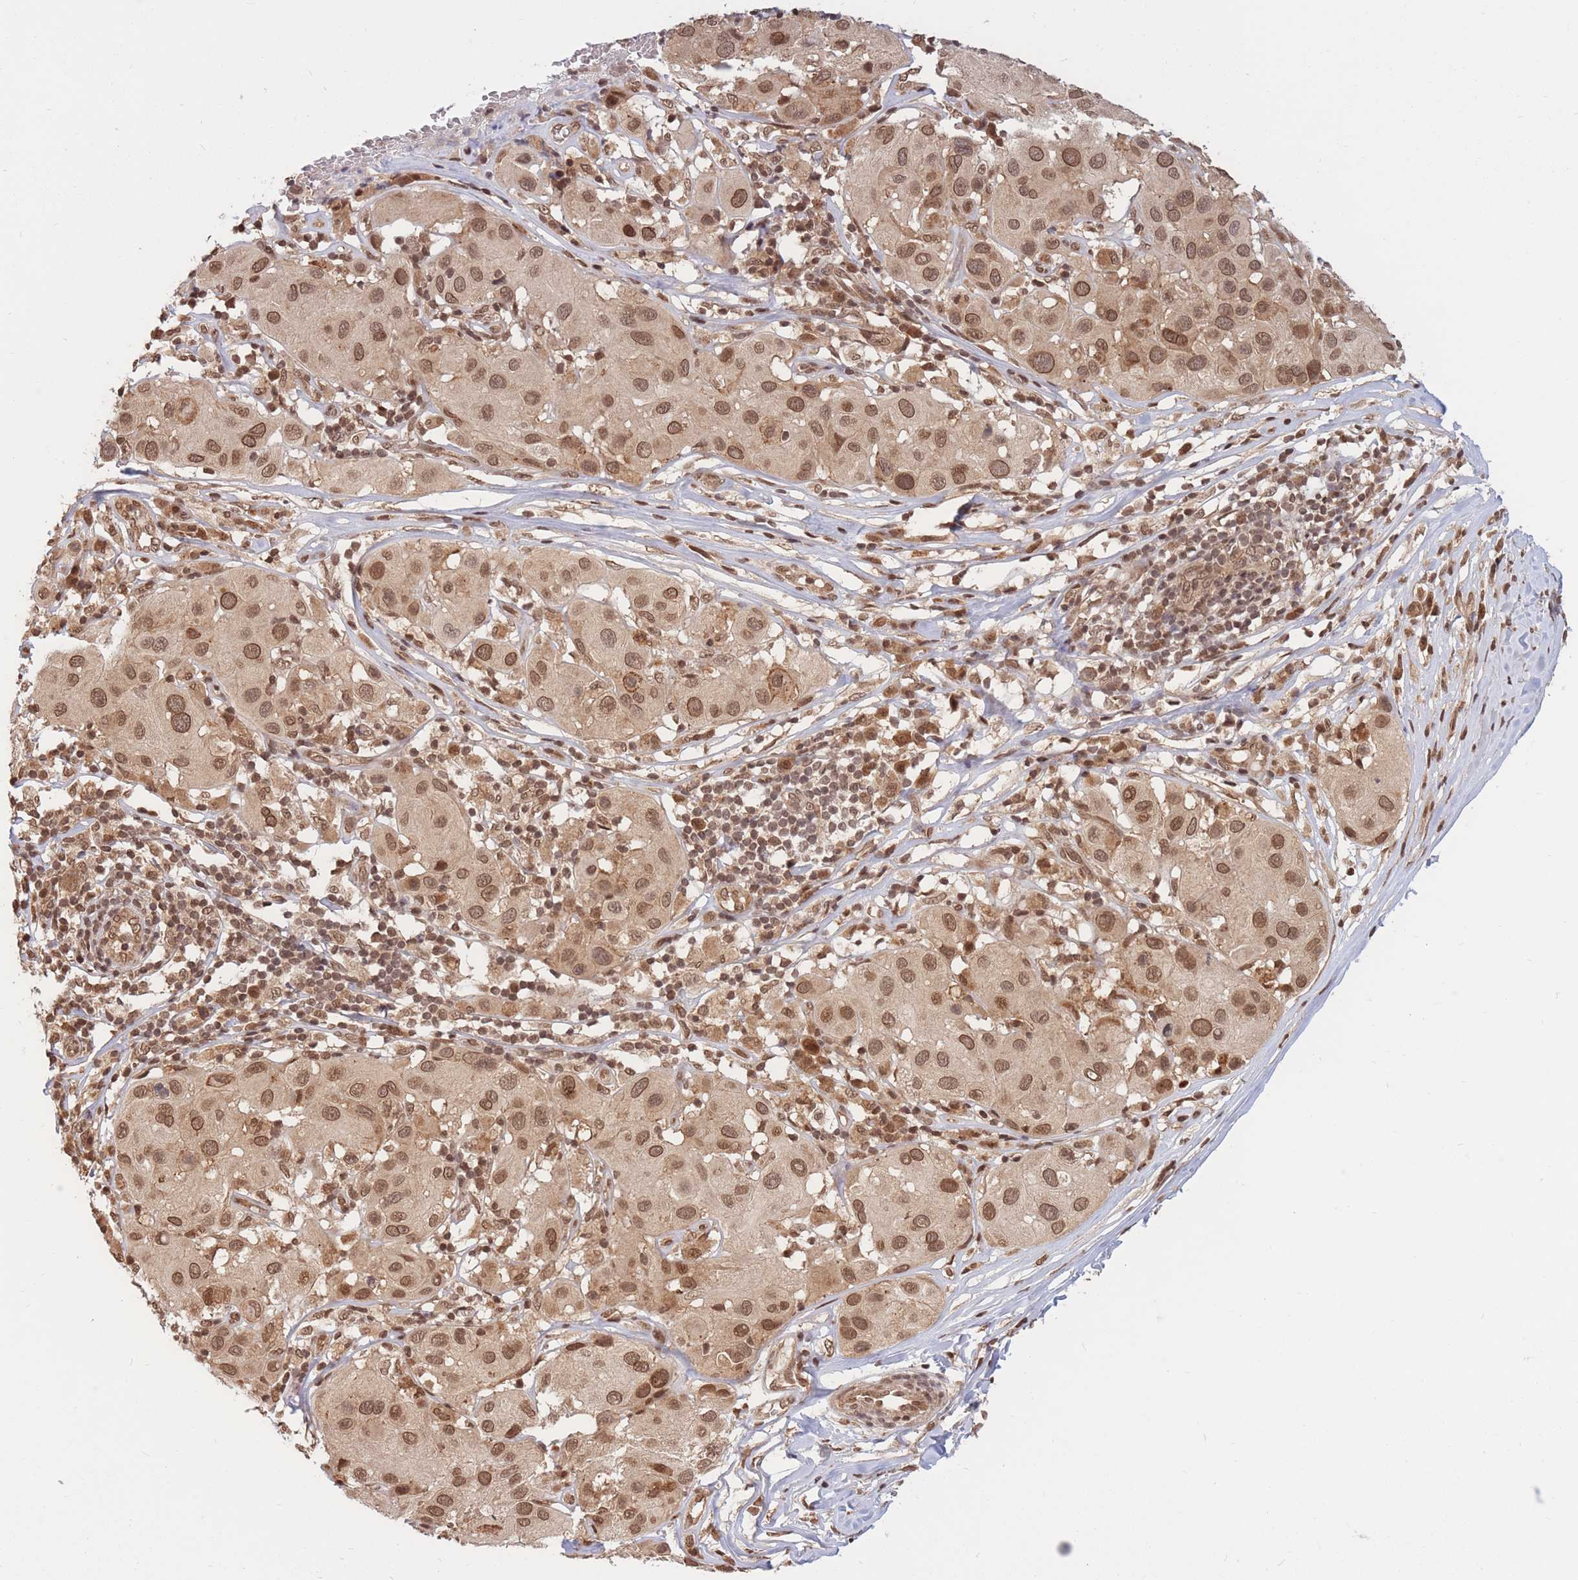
{"staining": {"intensity": "moderate", "quantity": ">75%", "location": "cytoplasmic/membranous,nuclear"}, "tissue": "melanoma", "cell_type": "Tumor cells", "image_type": "cancer", "snomed": [{"axis": "morphology", "description": "Malignant melanoma, Metastatic site"}, {"axis": "topography", "description": "Skin"}], "caption": "Tumor cells exhibit medium levels of moderate cytoplasmic/membranous and nuclear staining in about >75% of cells in human melanoma.", "gene": "SRA1", "patient": {"sex": "male", "age": 41}}